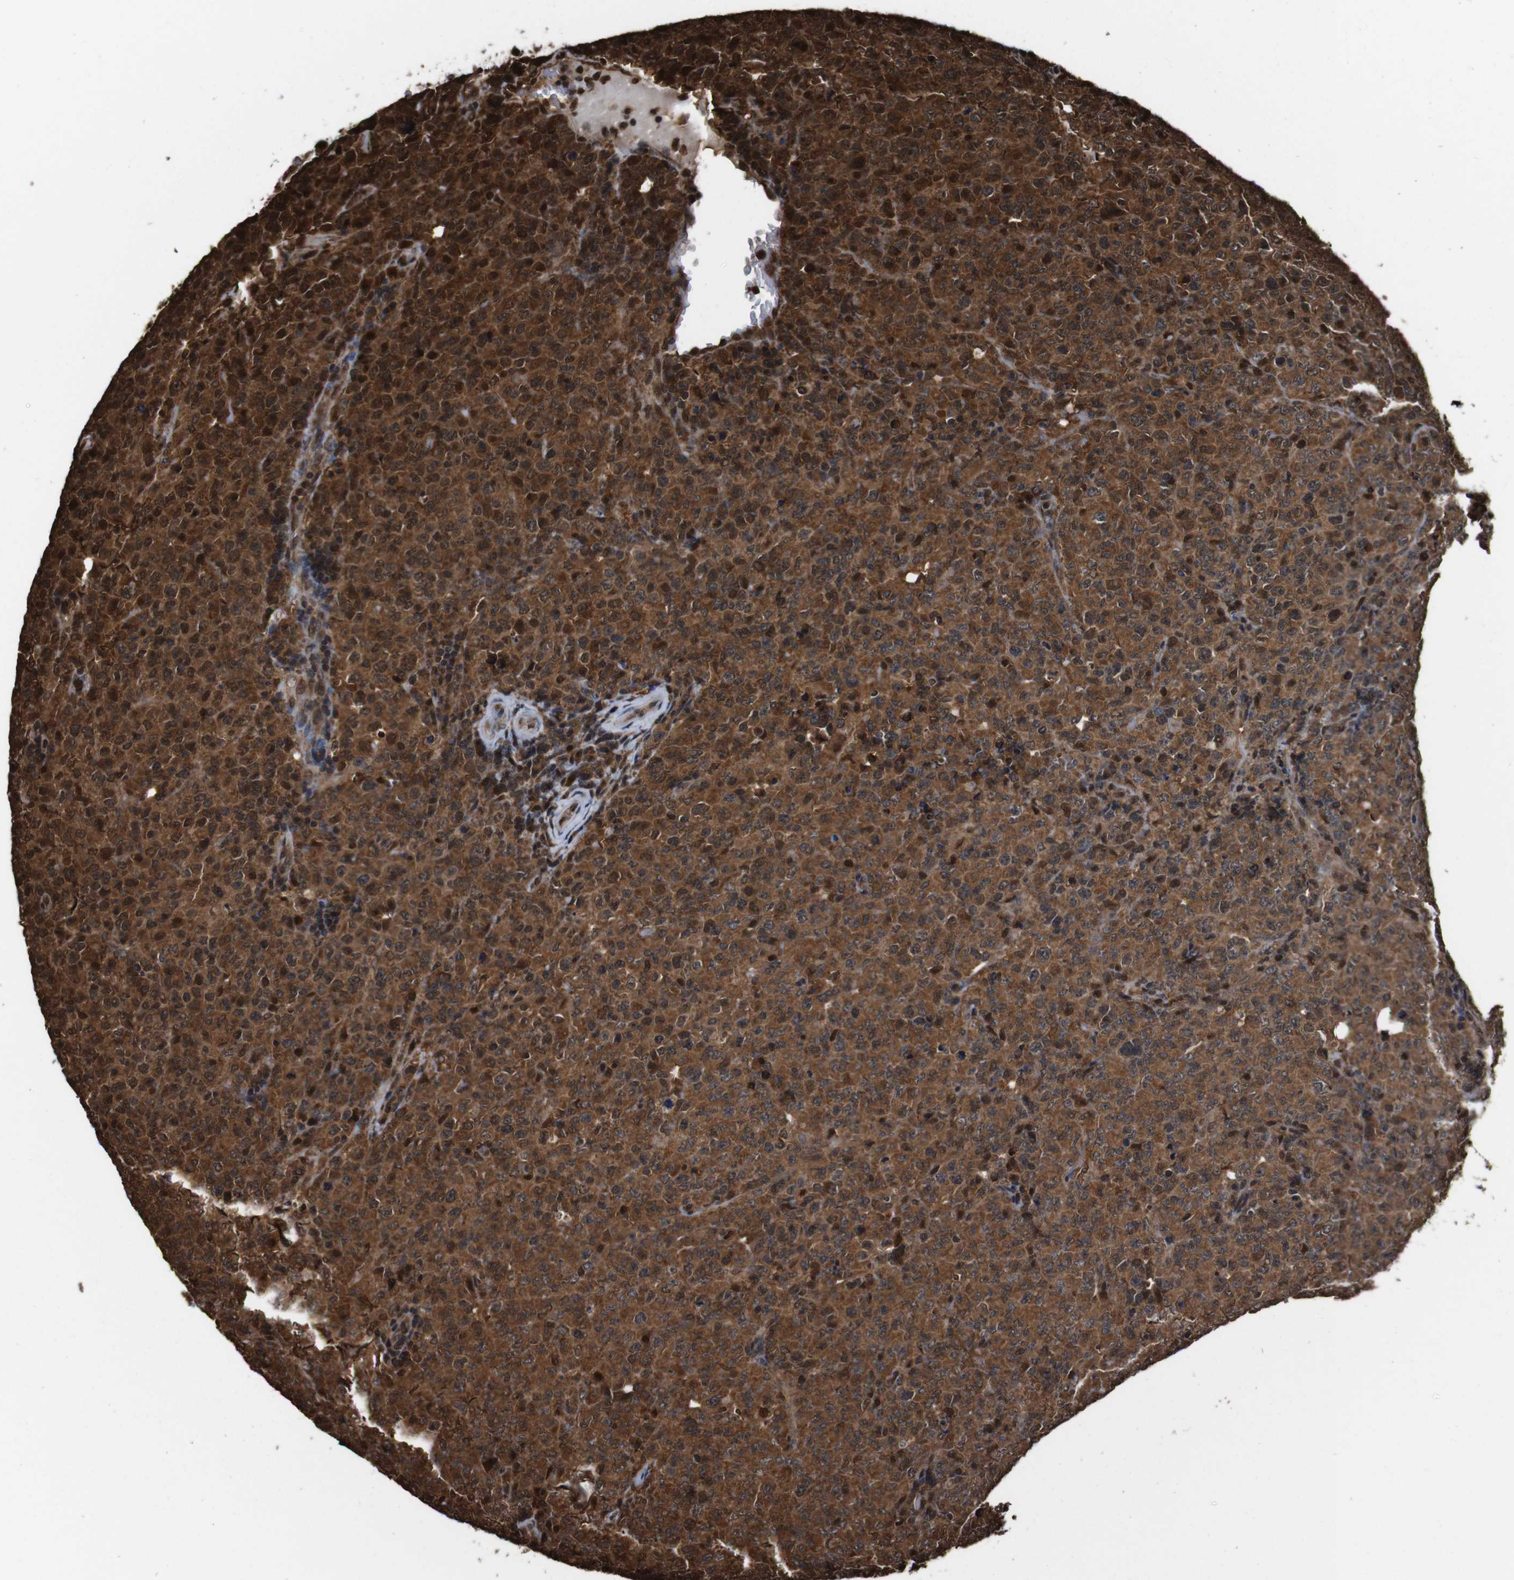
{"staining": {"intensity": "strong", "quantity": ">75%", "location": "cytoplasmic/membranous,nuclear"}, "tissue": "lymphoma", "cell_type": "Tumor cells", "image_type": "cancer", "snomed": [{"axis": "morphology", "description": "Malignant lymphoma, non-Hodgkin's type, High grade"}, {"axis": "topography", "description": "Tonsil"}], "caption": "An image showing strong cytoplasmic/membranous and nuclear staining in approximately >75% of tumor cells in high-grade malignant lymphoma, non-Hodgkin's type, as visualized by brown immunohistochemical staining.", "gene": "VCP", "patient": {"sex": "female", "age": 36}}